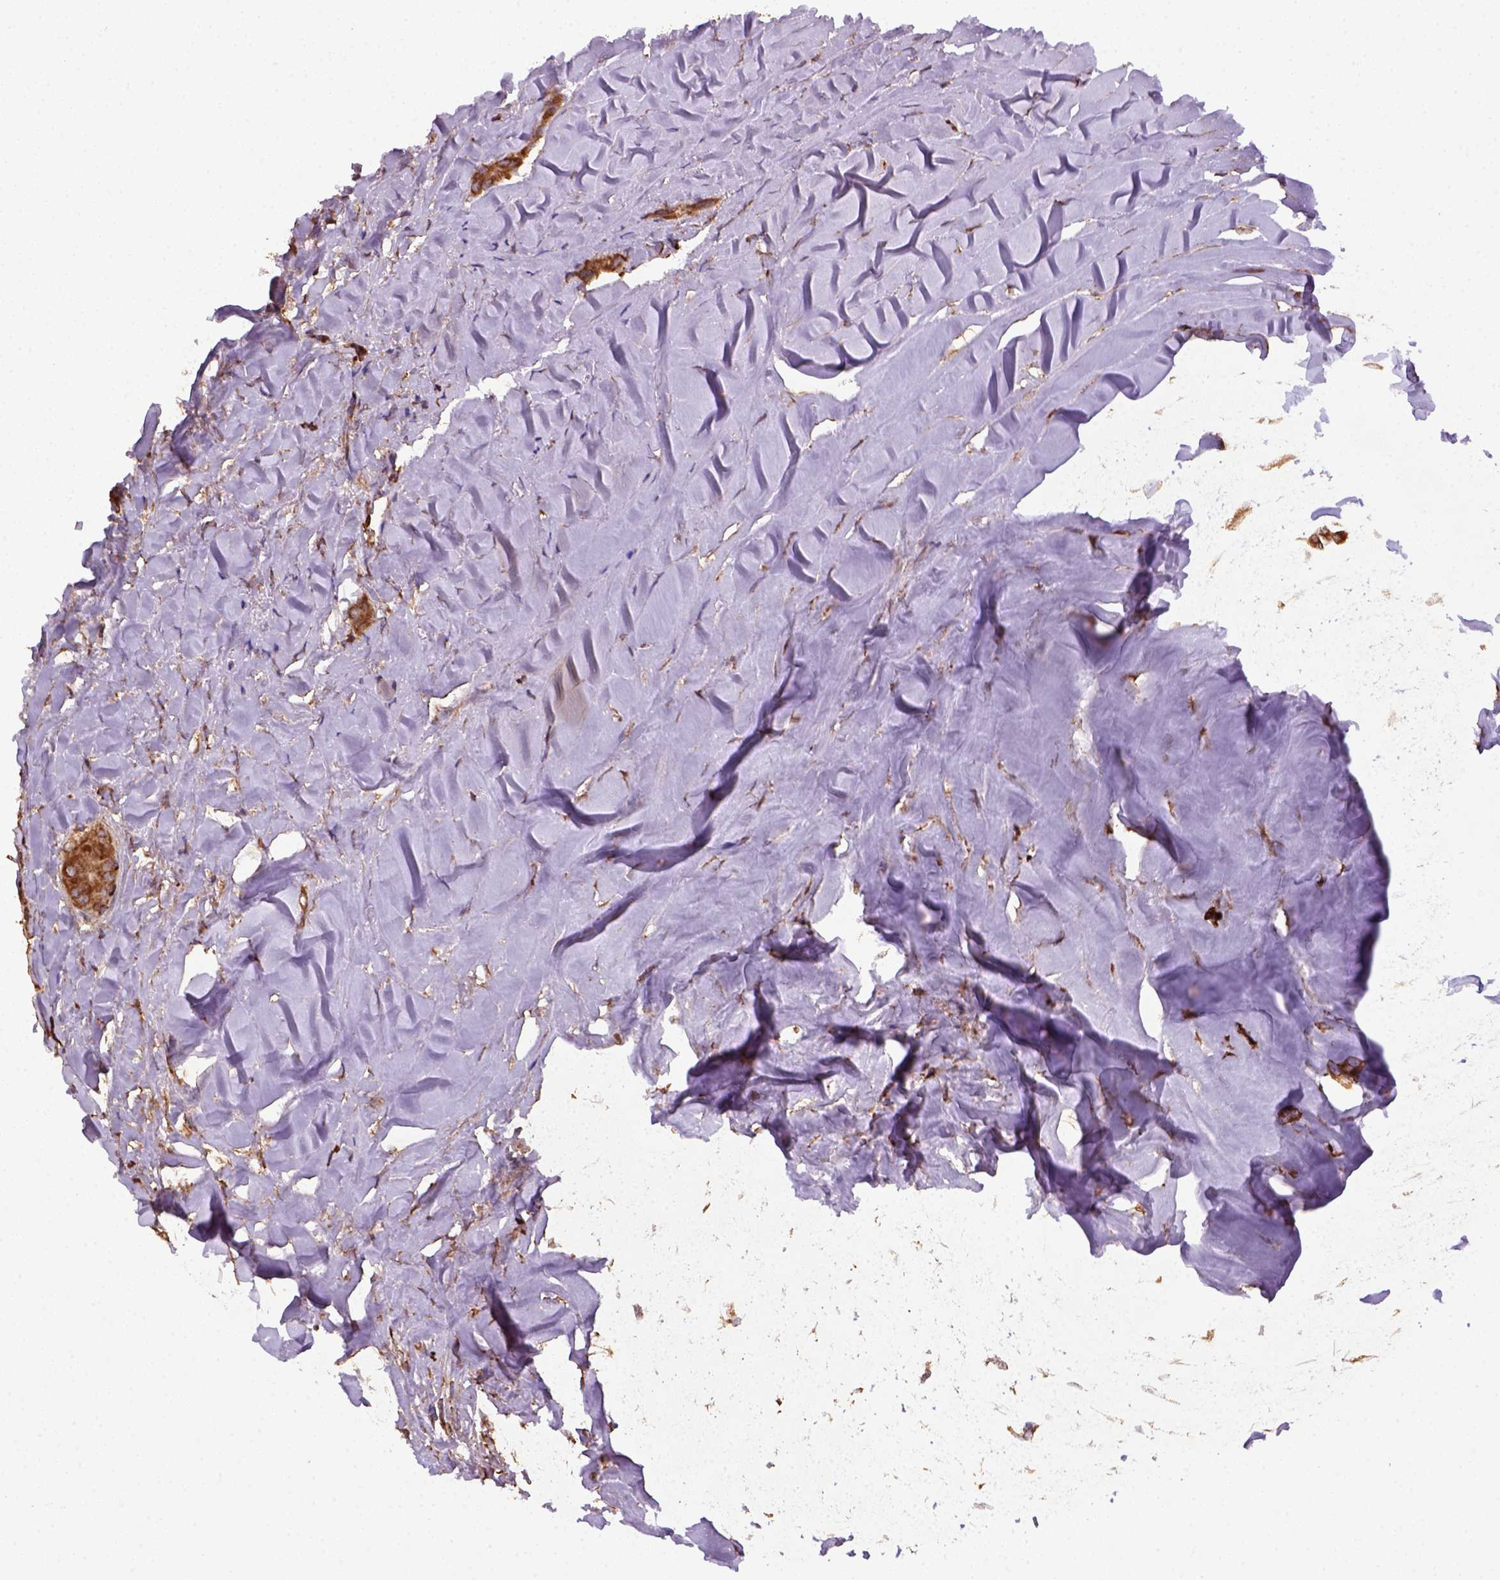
{"staining": {"intensity": "strong", "quantity": ">75%", "location": "cytoplasmic/membranous"}, "tissue": "thyroid cancer", "cell_type": "Tumor cells", "image_type": "cancer", "snomed": [{"axis": "morphology", "description": "Papillary adenocarcinoma, NOS"}, {"axis": "topography", "description": "Thyroid gland"}], "caption": "Thyroid cancer (papillary adenocarcinoma) tissue exhibits strong cytoplasmic/membranous staining in approximately >75% of tumor cells The staining was performed using DAB (3,3'-diaminobenzidine), with brown indicating positive protein expression. Nuclei are stained blue with hematoxylin.", "gene": "MAPK8IP3", "patient": {"sex": "female", "age": 37}}